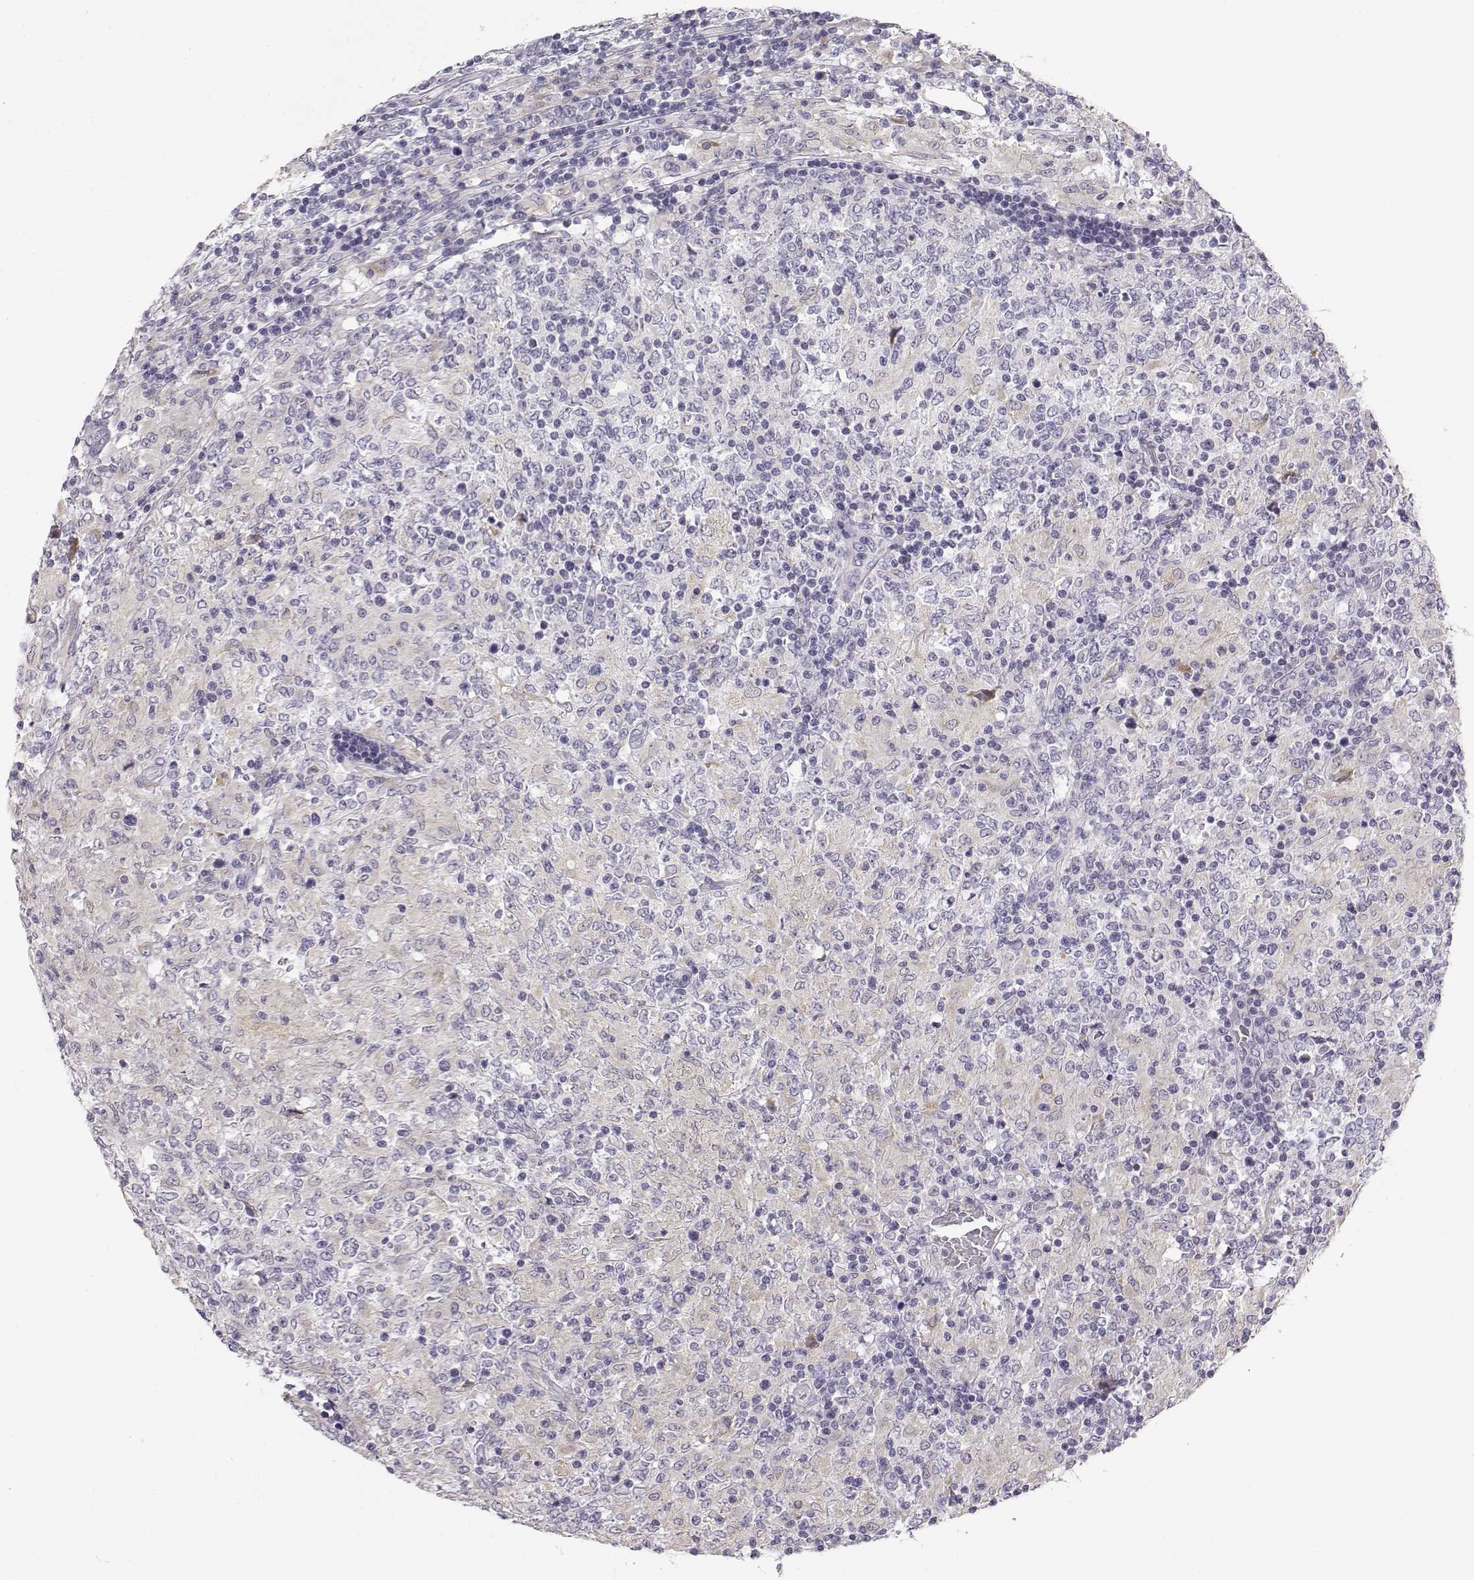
{"staining": {"intensity": "negative", "quantity": "none", "location": "none"}, "tissue": "lymphoma", "cell_type": "Tumor cells", "image_type": "cancer", "snomed": [{"axis": "morphology", "description": "Malignant lymphoma, non-Hodgkin's type, High grade"}, {"axis": "topography", "description": "Lymph node"}], "caption": "A photomicrograph of human lymphoma is negative for staining in tumor cells.", "gene": "ACSL6", "patient": {"sex": "female", "age": 84}}